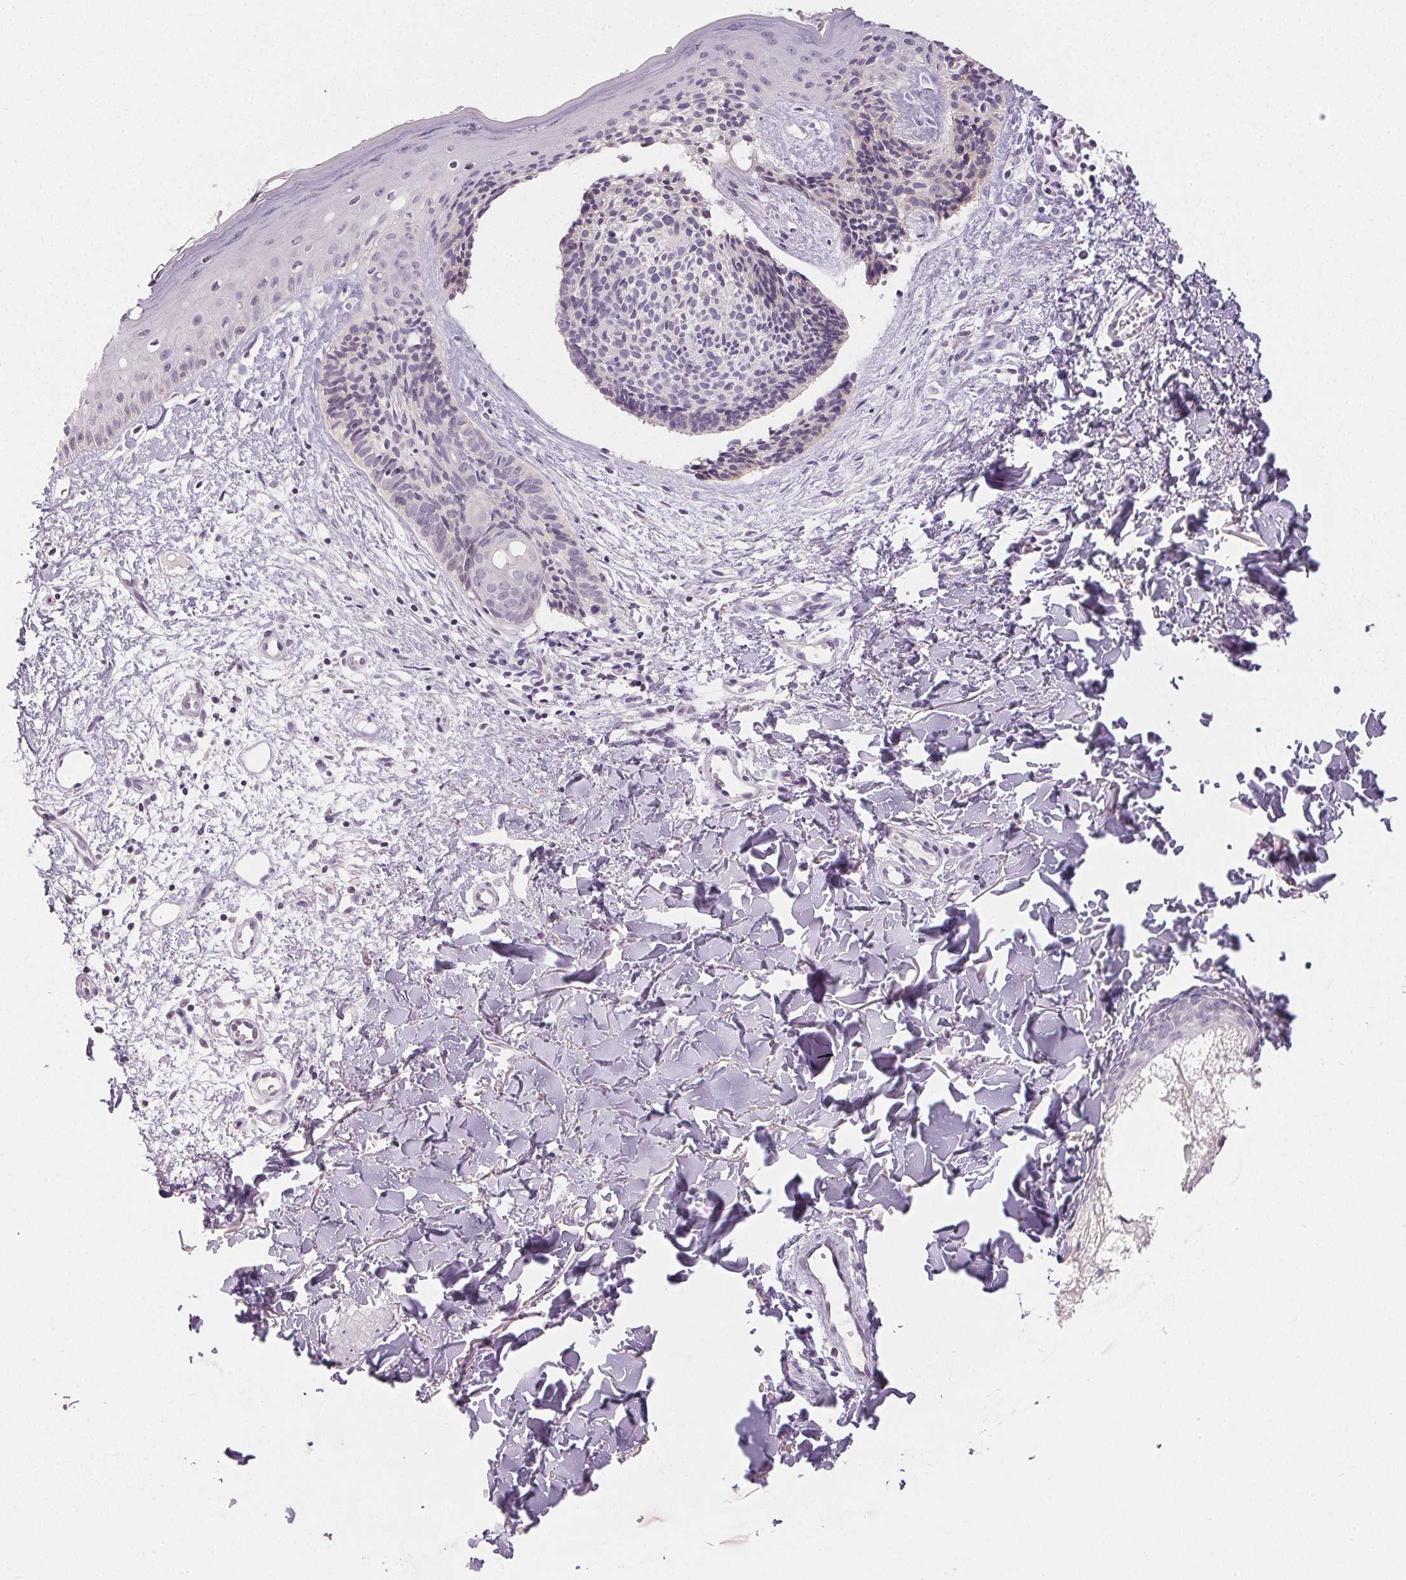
{"staining": {"intensity": "negative", "quantity": "none", "location": "none"}, "tissue": "skin cancer", "cell_type": "Tumor cells", "image_type": "cancer", "snomed": [{"axis": "morphology", "description": "Basal cell carcinoma"}, {"axis": "topography", "description": "Skin"}], "caption": "The histopathology image demonstrates no significant expression in tumor cells of skin basal cell carcinoma.", "gene": "SFTPD", "patient": {"sex": "male", "age": 51}}